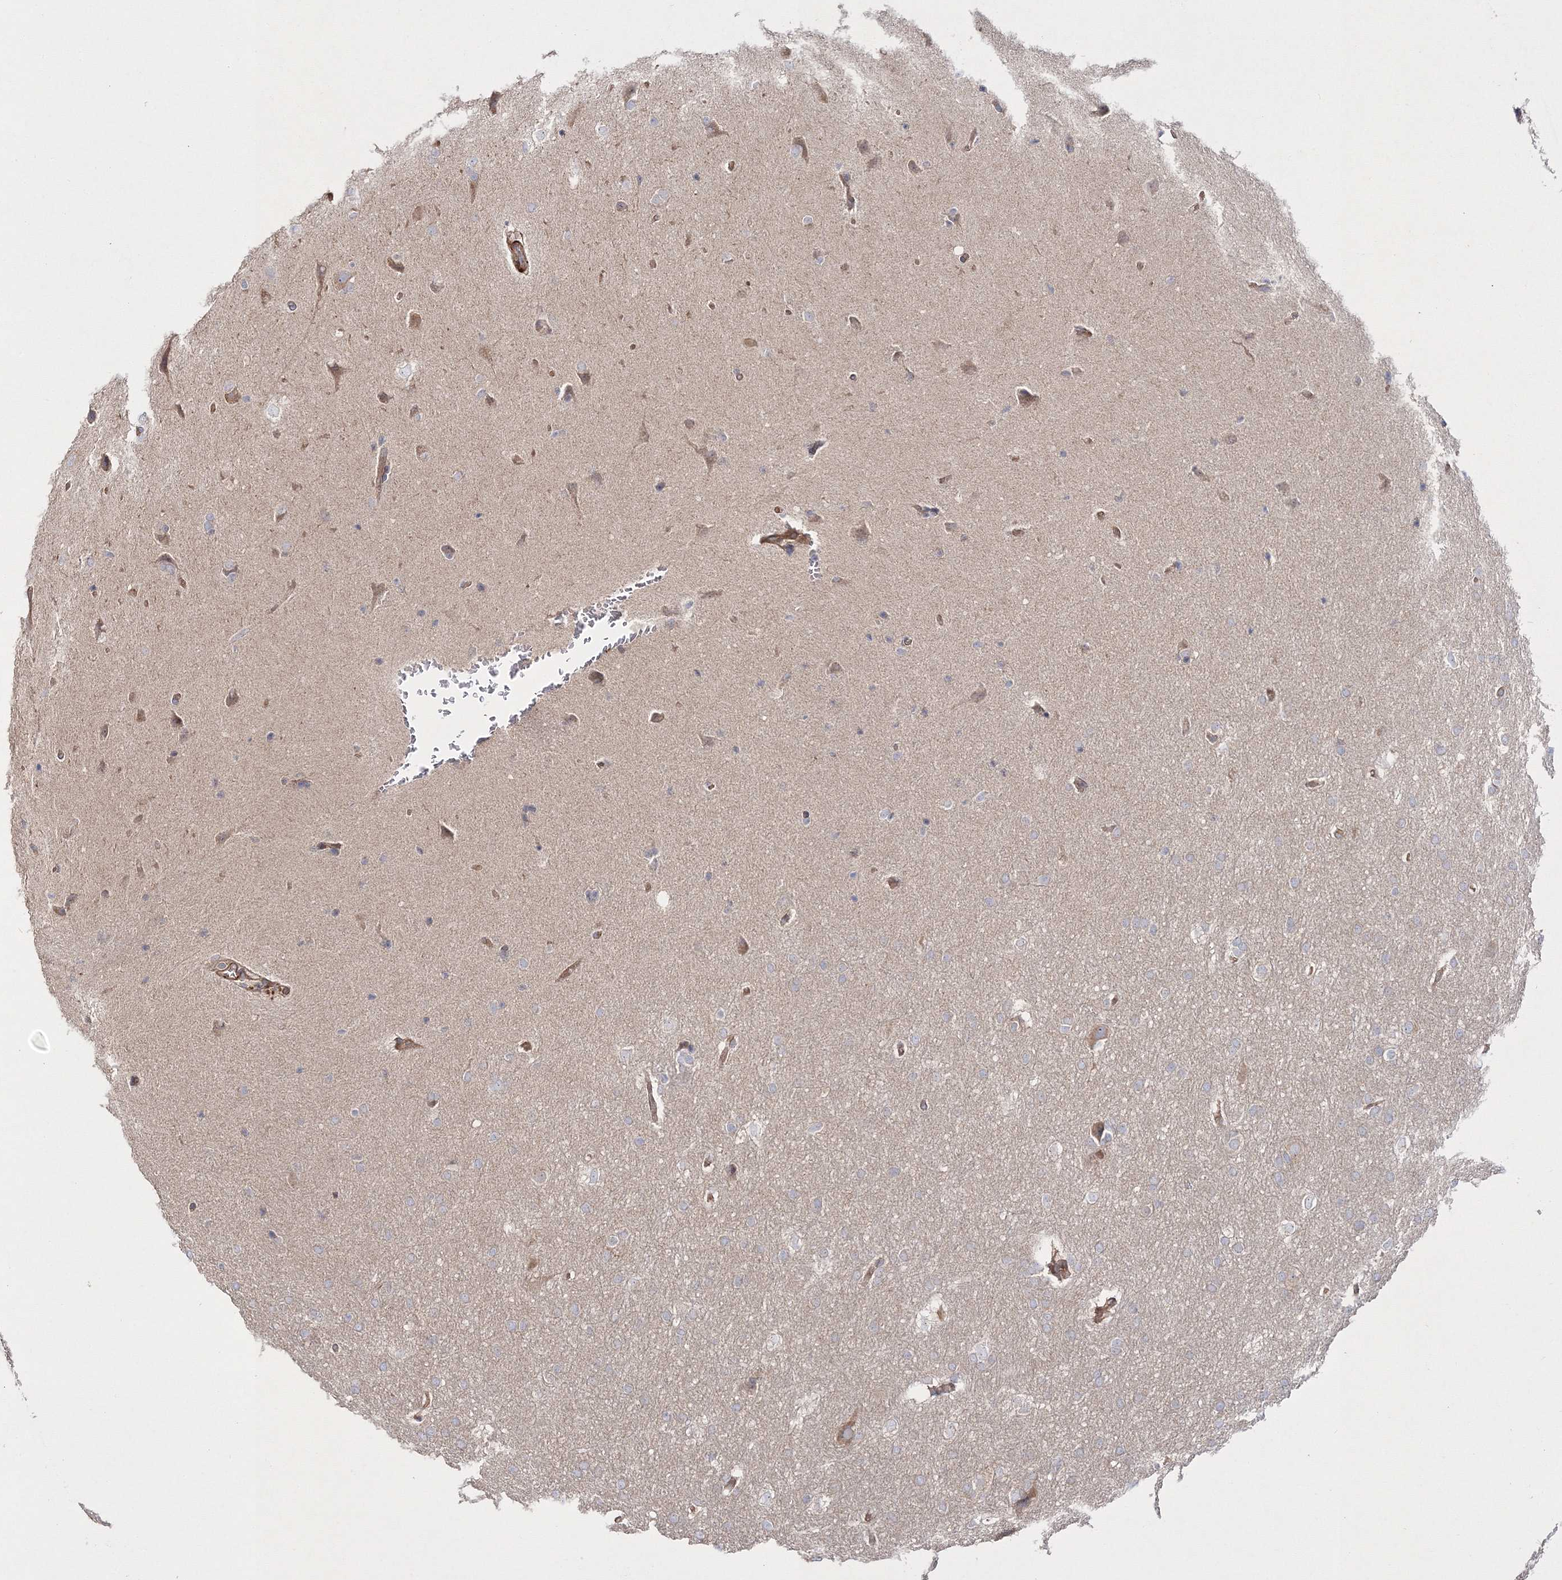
{"staining": {"intensity": "negative", "quantity": "none", "location": "none"}, "tissue": "glioma", "cell_type": "Tumor cells", "image_type": "cancer", "snomed": [{"axis": "morphology", "description": "Glioma, malignant, Low grade"}, {"axis": "topography", "description": "Brain"}], "caption": "Immunohistochemistry (IHC) photomicrograph of glioma stained for a protein (brown), which shows no staining in tumor cells.", "gene": "ZSWIM6", "patient": {"sex": "female", "age": 37}}